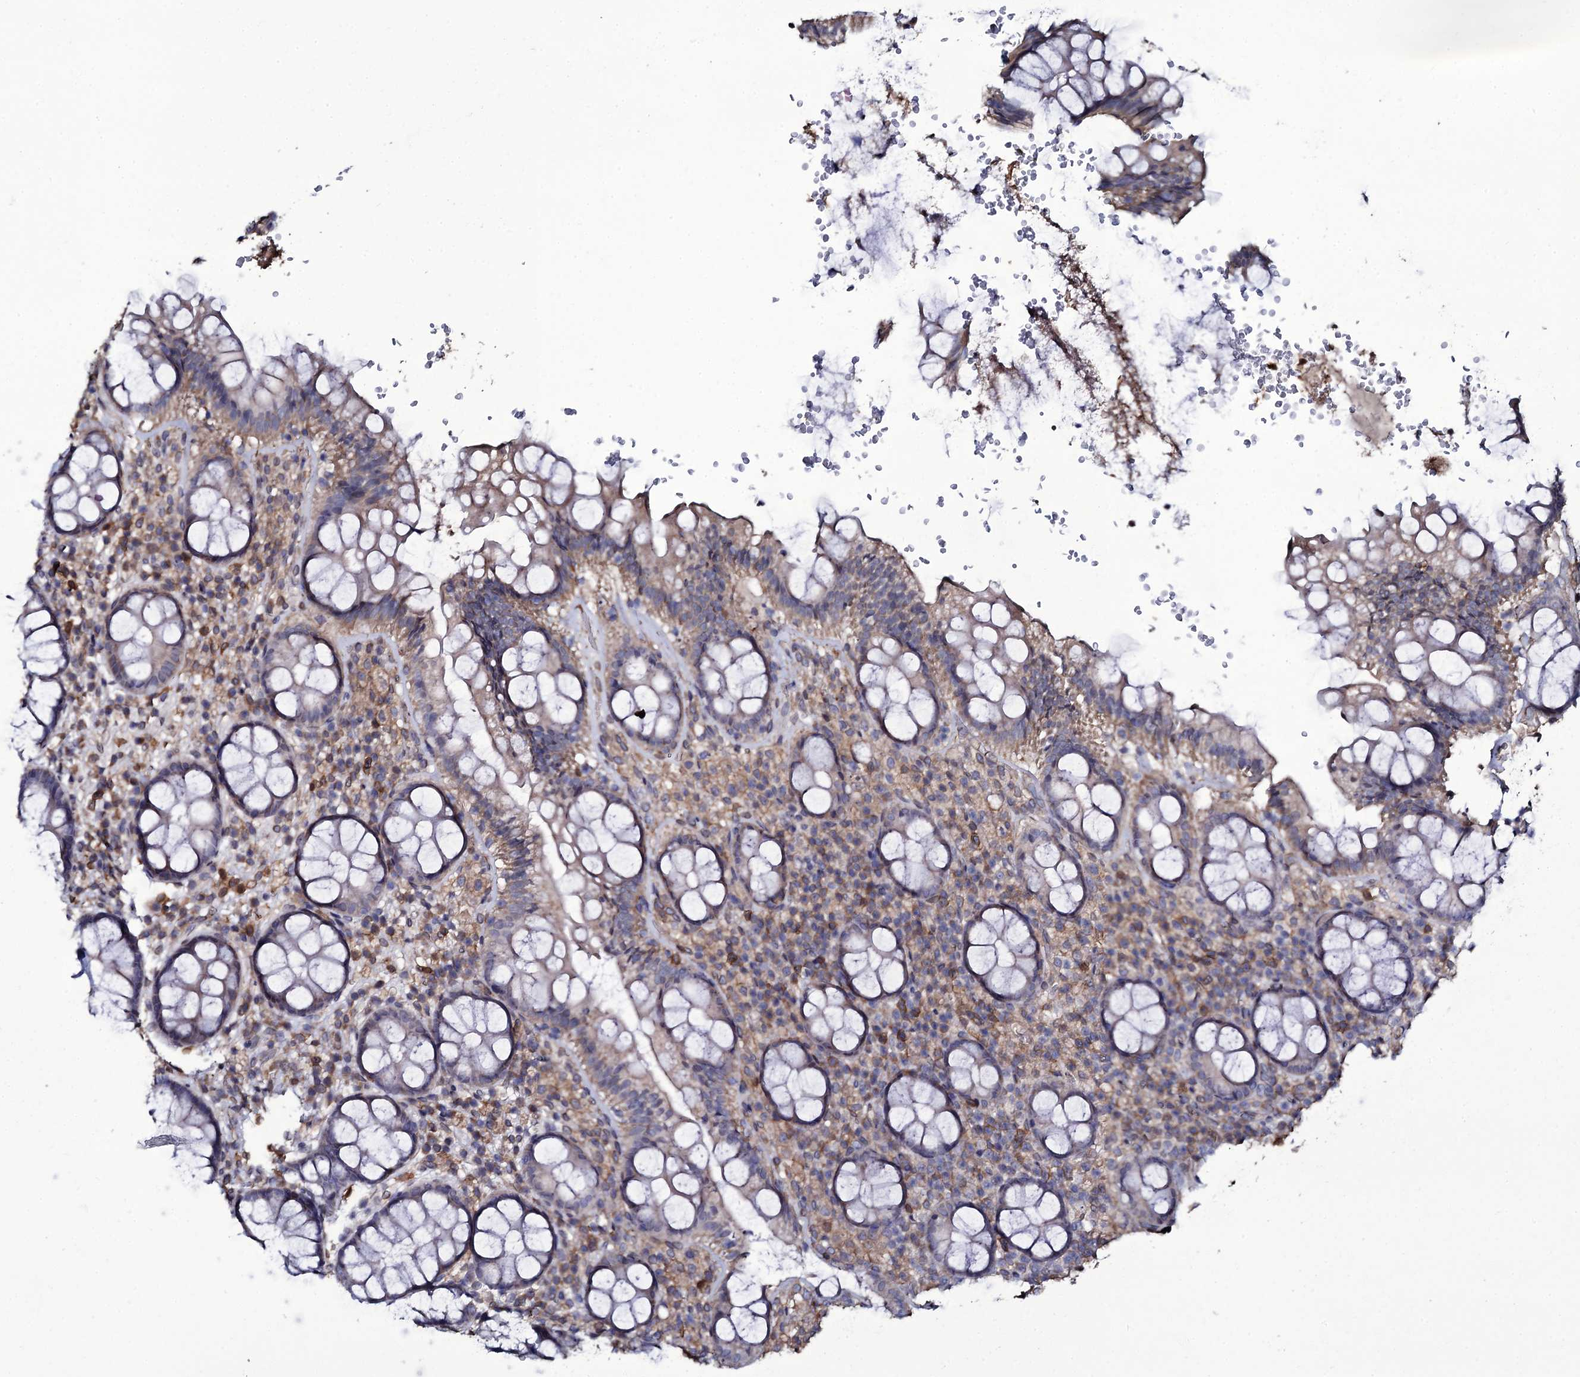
{"staining": {"intensity": "weak", "quantity": "25%-75%", "location": "cytoplasmic/membranous"}, "tissue": "rectum", "cell_type": "Glandular cells", "image_type": "normal", "snomed": [{"axis": "morphology", "description": "Normal tissue, NOS"}, {"axis": "topography", "description": "Rectum"}], "caption": "The immunohistochemical stain shows weak cytoplasmic/membranous expression in glandular cells of unremarkable rectum.", "gene": "TTC23", "patient": {"sex": "male", "age": 83}}